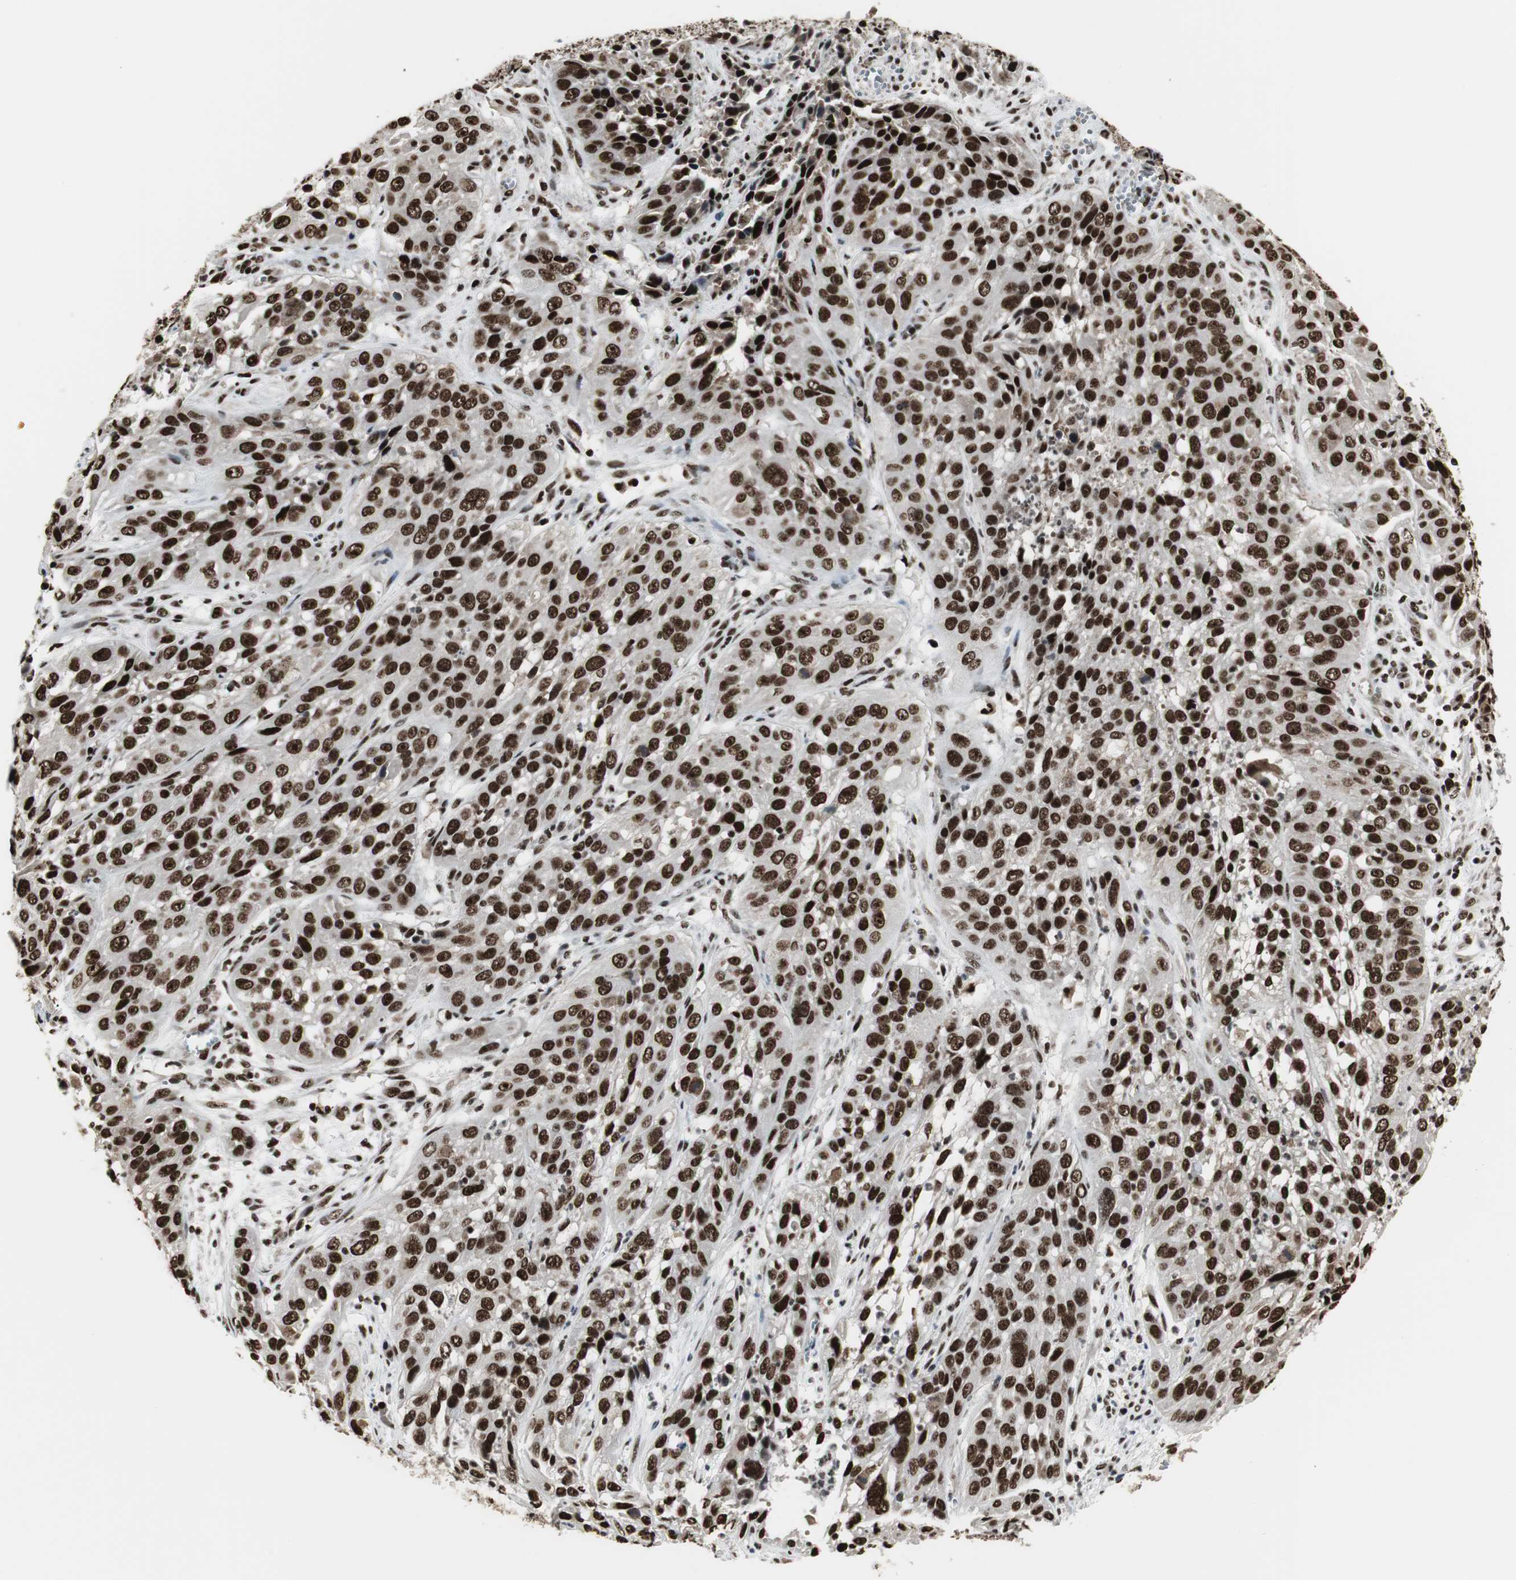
{"staining": {"intensity": "strong", "quantity": ">75%", "location": "nuclear"}, "tissue": "cervical cancer", "cell_type": "Tumor cells", "image_type": "cancer", "snomed": [{"axis": "morphology", "description": "Squamous cell carcinoma, NOS"}, {"axis": "topography", "description": "Cervix"}], "caption": "Tumor cells display strong nuclear positivity in approximately >75% of cells in cervical cancer.", "gene": "PARN", "patient": {"sex": "female", "age": 32}}